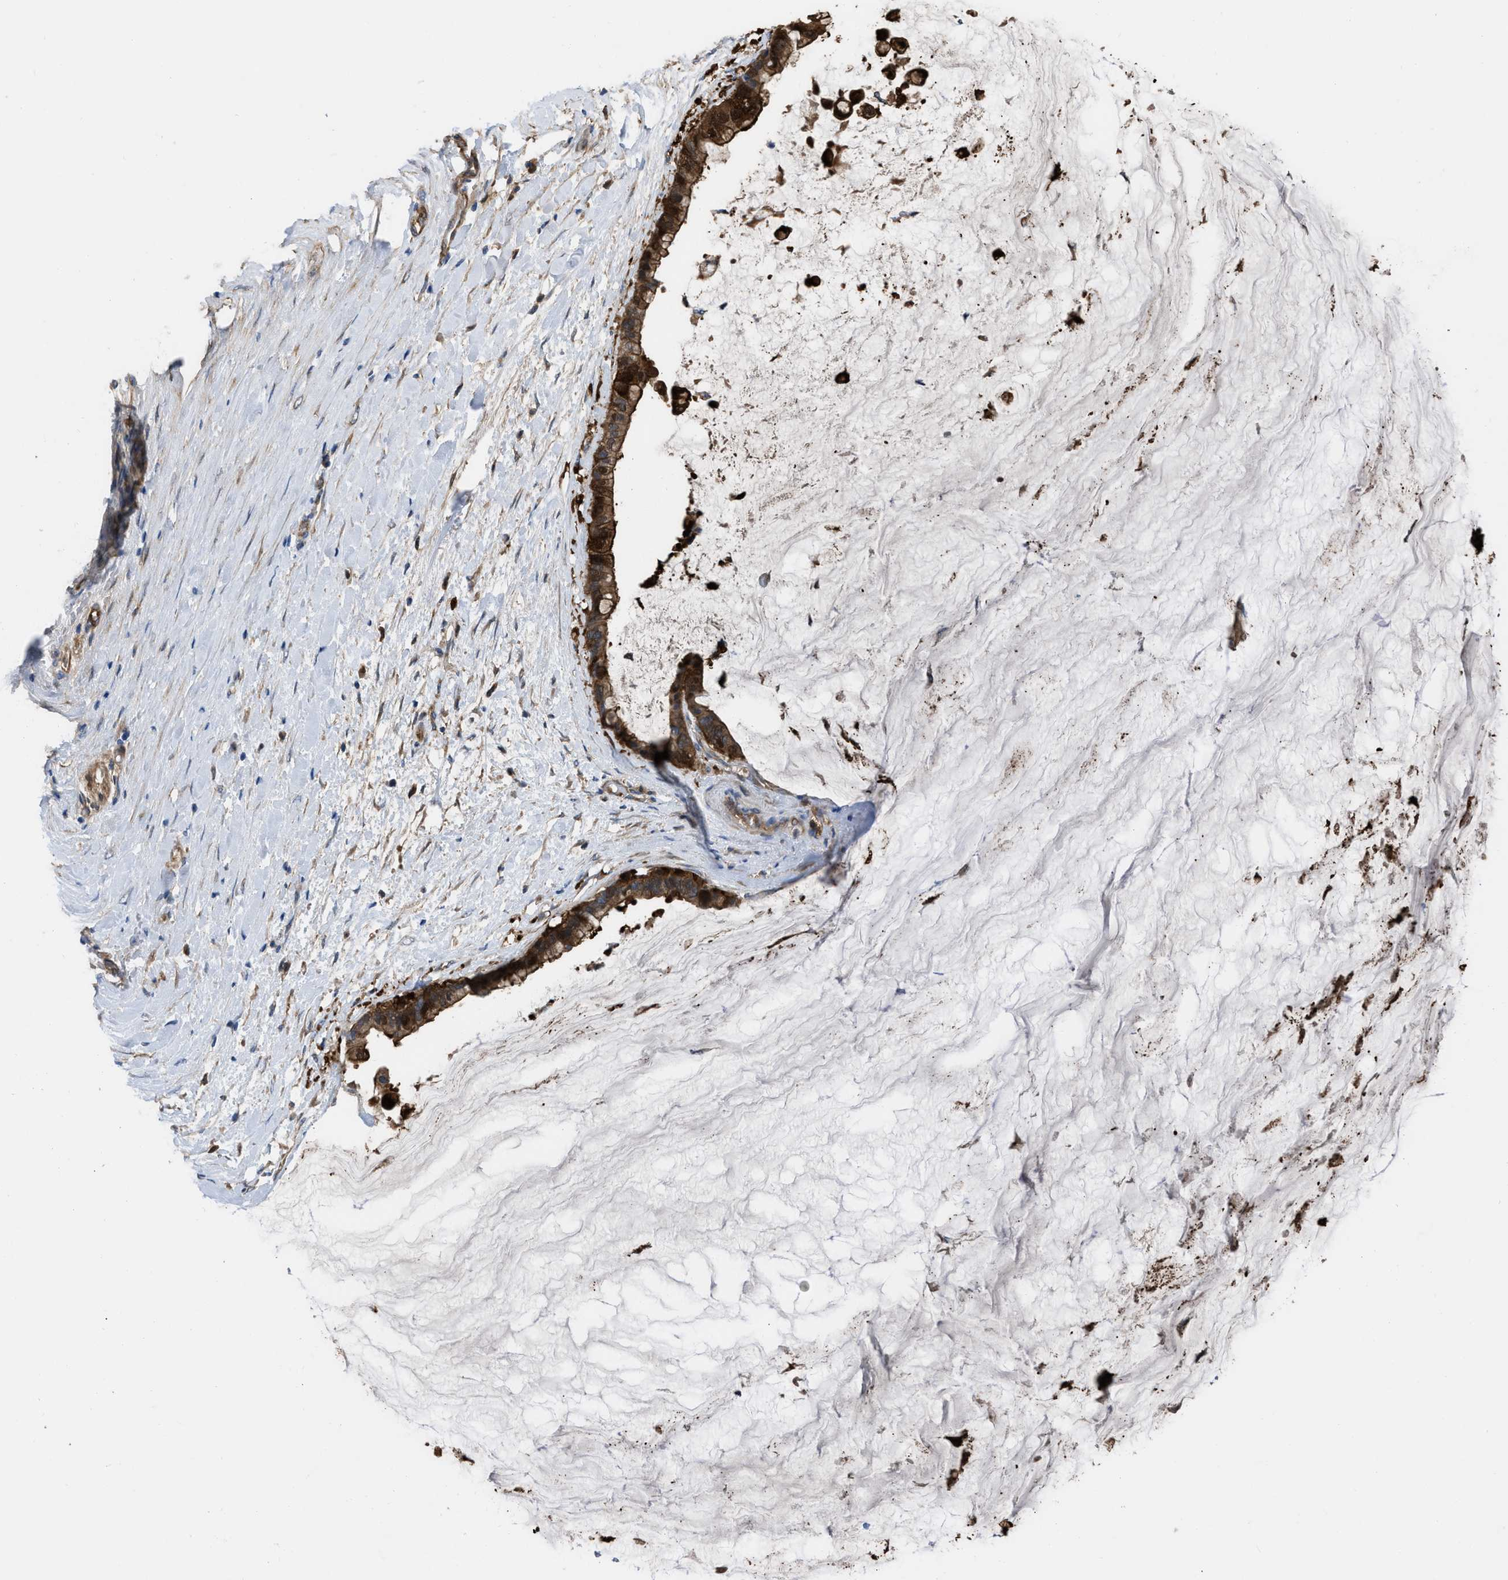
{"staining": {"intensity": "moderate", "quantity": ">75%", "location": "cytoplasmic/membranous,nuclear"}, "tissue": "pancreatic cancer", "cell_type": "Tumor cells", "image_type": "cancer", "snomed": [{"axis": "morphology", "description": "Adenocarcinoma, NOS"}, {"axis": "topography", "description": "Pancreas"}], "caption": "Immunohistochemical staining of human pancreatic adenocarcinoma displays moderate cytoplasmic/membranous and nuclear protein positivity in approximately >75% of tumor cells.", "gene": "TRIOBP", "patient": {"sex": "male", "age": 41}}